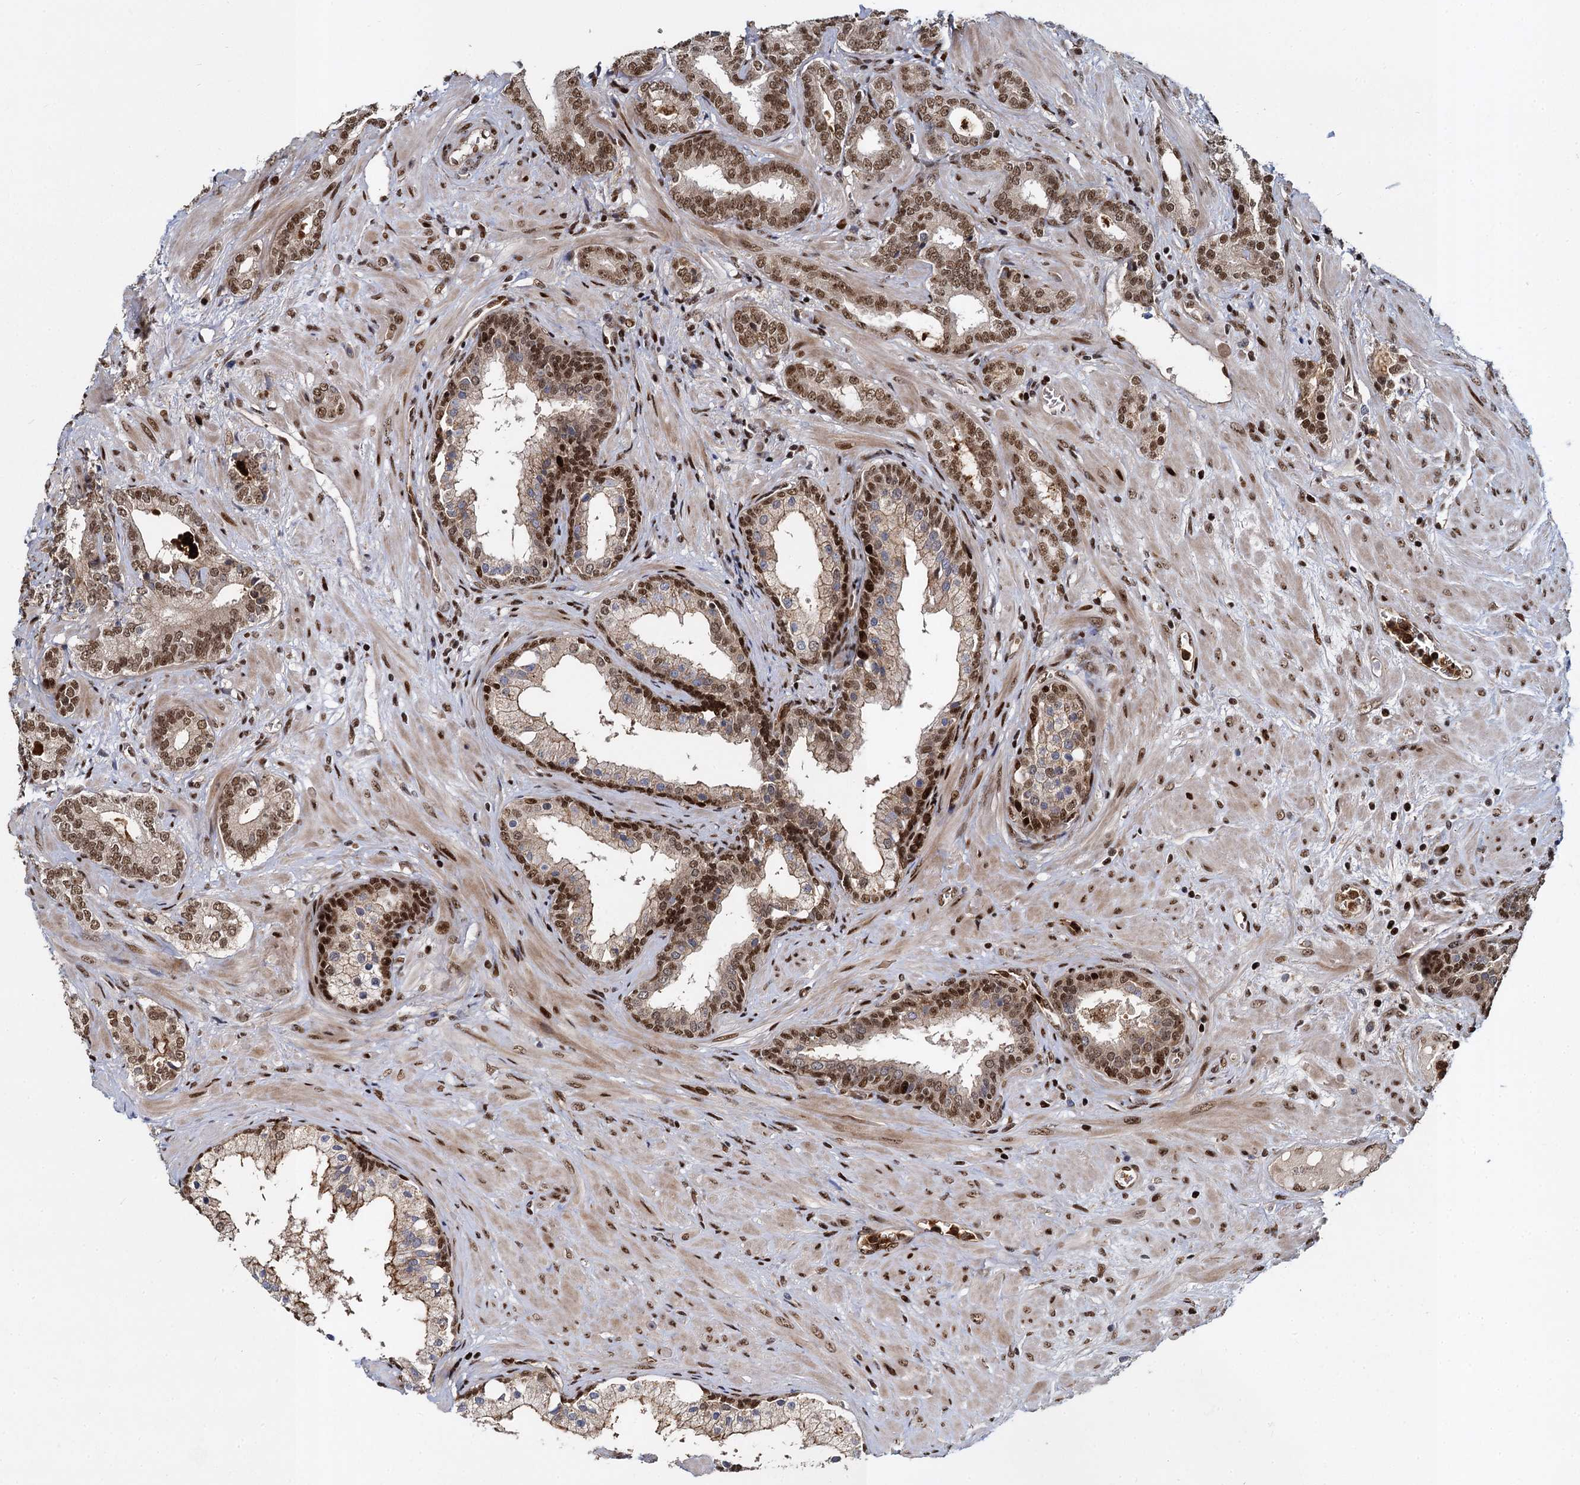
{"staining": {"intensity": "moderate", "quantity": ">75%", "location": "nuclear"}, "tissue": "prostate cancer", "cell_type": "Tumor cells", "image_type": "cancer", "snomed": [{"axis": "morphology", "description": "Adenocarcinoma, High grade"}, {"axis": "topography", "description": "Prostate"}], "caption": "Immunohistochemical staining of prostate cancer (high-grade adenocarcinoma) exhibits medium levels of moderate nuclear positivity in approximately >75% of tumor cells. The staining was performed using DAB (3,3'-diaminobenzidine) to visualize the protein expression in brown, while the nuclei were stained in blue with hematoxylin (Magnification: 20x).", "gene": "ANKRD49", "patient": {"sex": "male", "age": 64}}